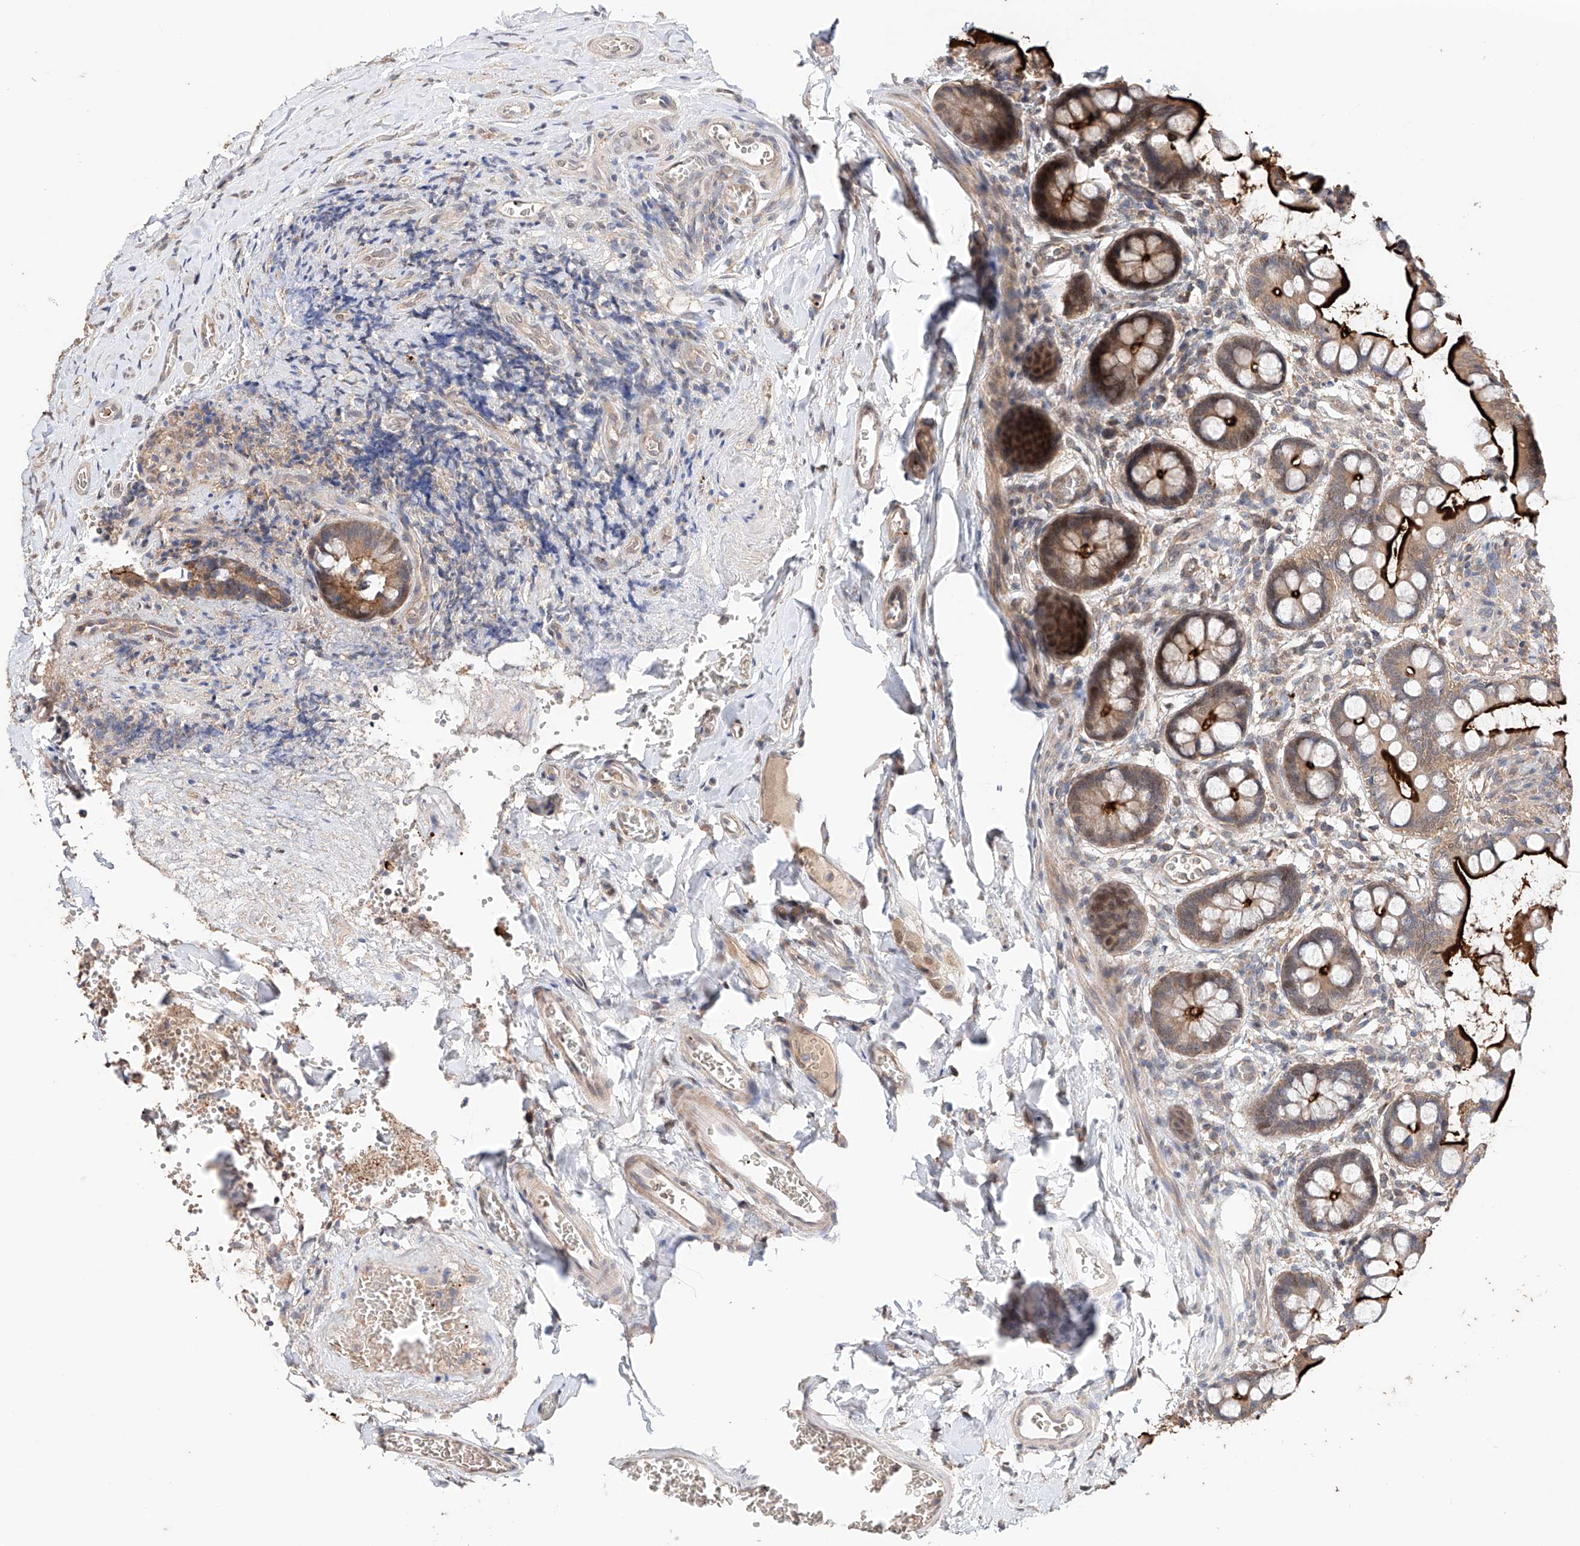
{"staining": {"intensity": "strong", "quantity": ">75%", "location": "cytoplasmic/membranous,nuclear"}, "tissue": "small intestine", "cell_type": "Glandular cells", "image_type": "normal", "snomed": [{"axis": "morphology", "description": "Normal tissue, NOS"}, {"axis": "topography", "description": "Small intestine"}], "caption": "Protein staining by immunohistochemistry (IHC) reveals strong cytoplasmic/membranous,nuclear positivity in about >75% of glandular cells in normal small intestine.", "gene": "ZFHX2", "patient": {"sex": "male", "age": 52}}